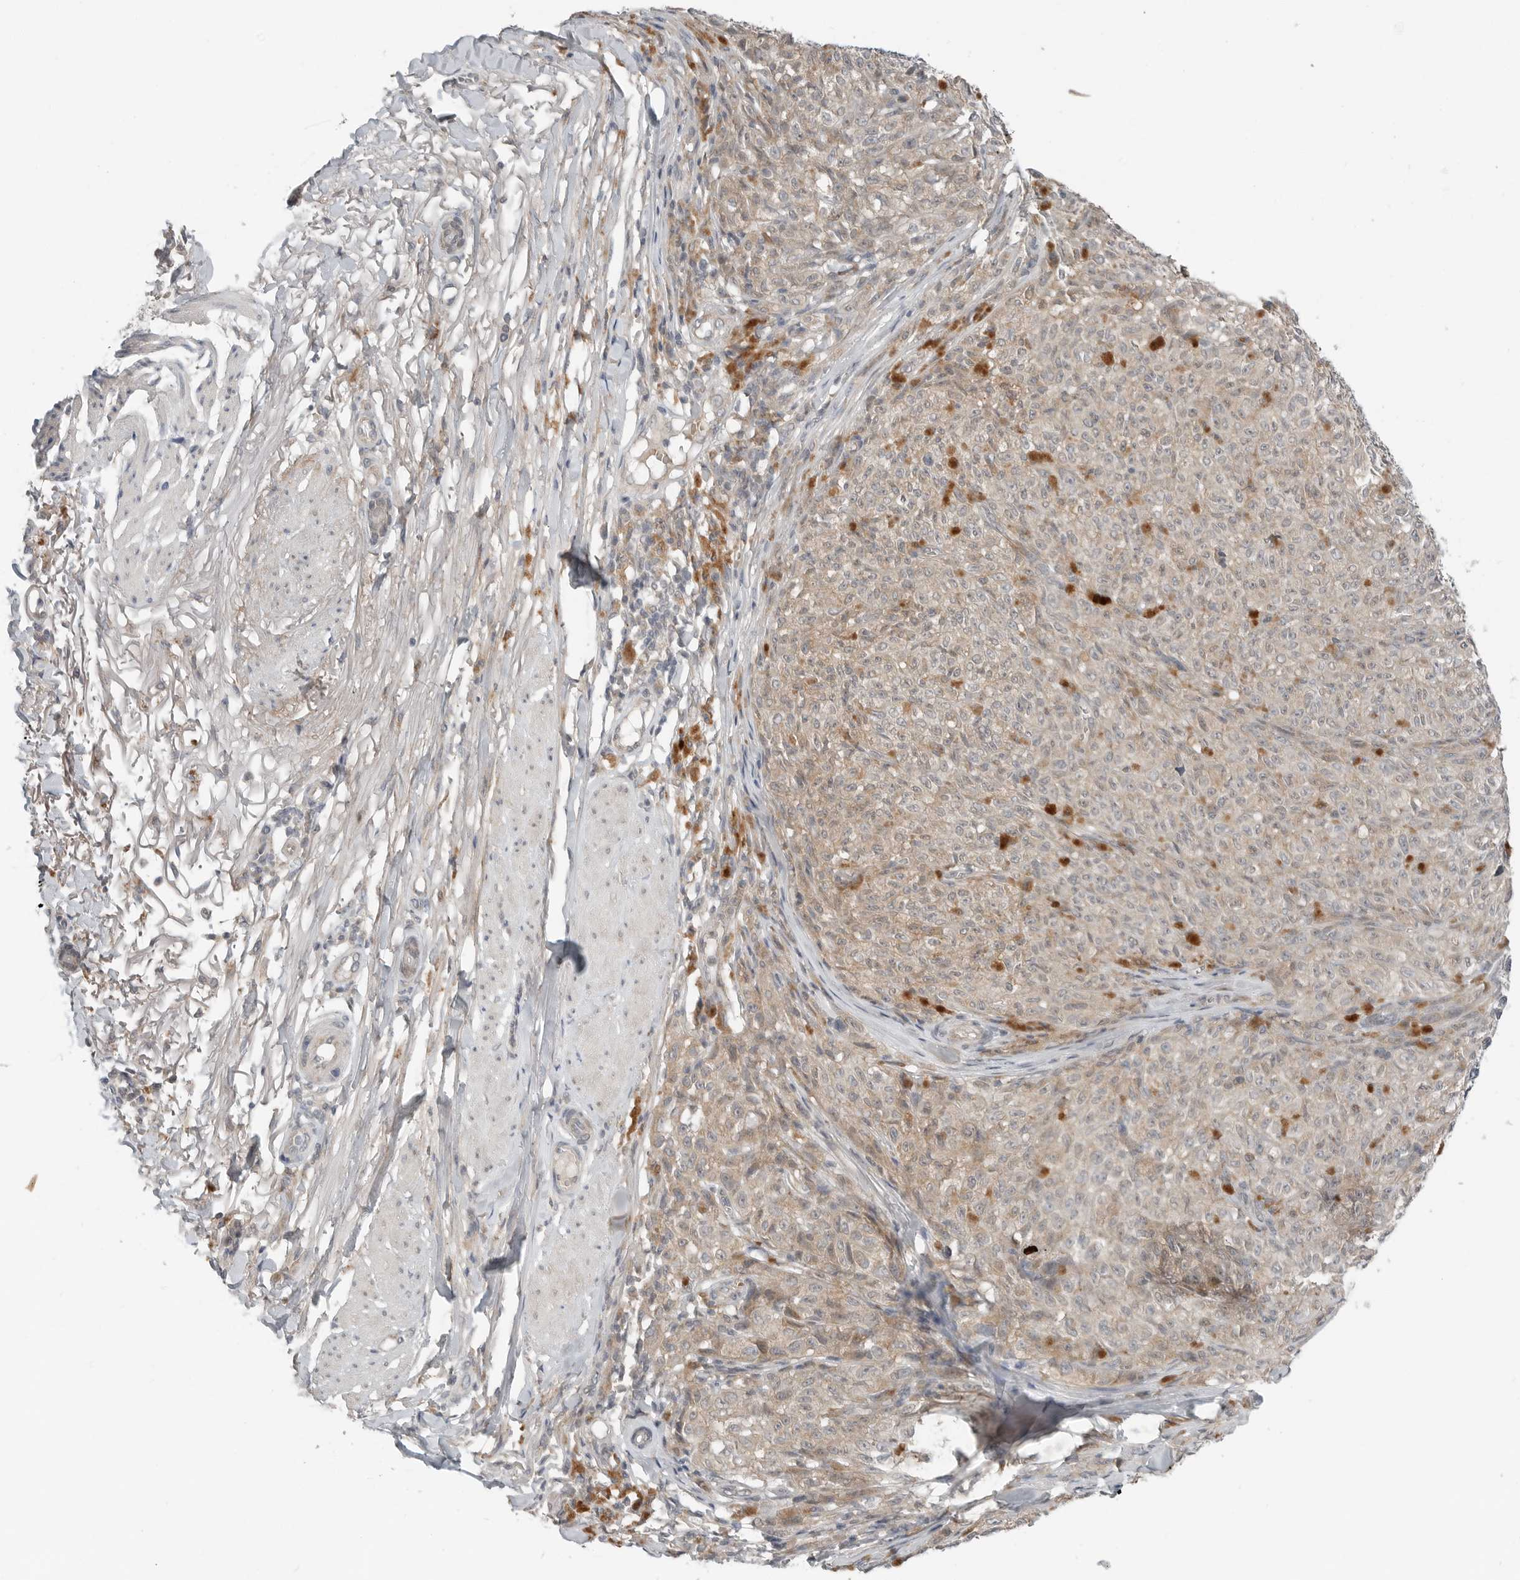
{"staining": {"intensity": "weak", "quantity": "25%-75%", "location": "cytoplasmic/membranous"}, "tissue": "melanoma", "cell_type": "Tumor cells", "image_type": "cancer", "snomed": [{"axis": "morphology", "description": "Malignant melanoma, NOS"}, {"axis": "topography", "description": "Skin"}], "caption": "Immunohistochemical staining of malignant melanoma demonstrates weak cytoplasmic/membranous protein staining in about 25%-75% of tumor cells.", "gene": "FCRLB", "patient": {"sex": "female", "age": 82}}